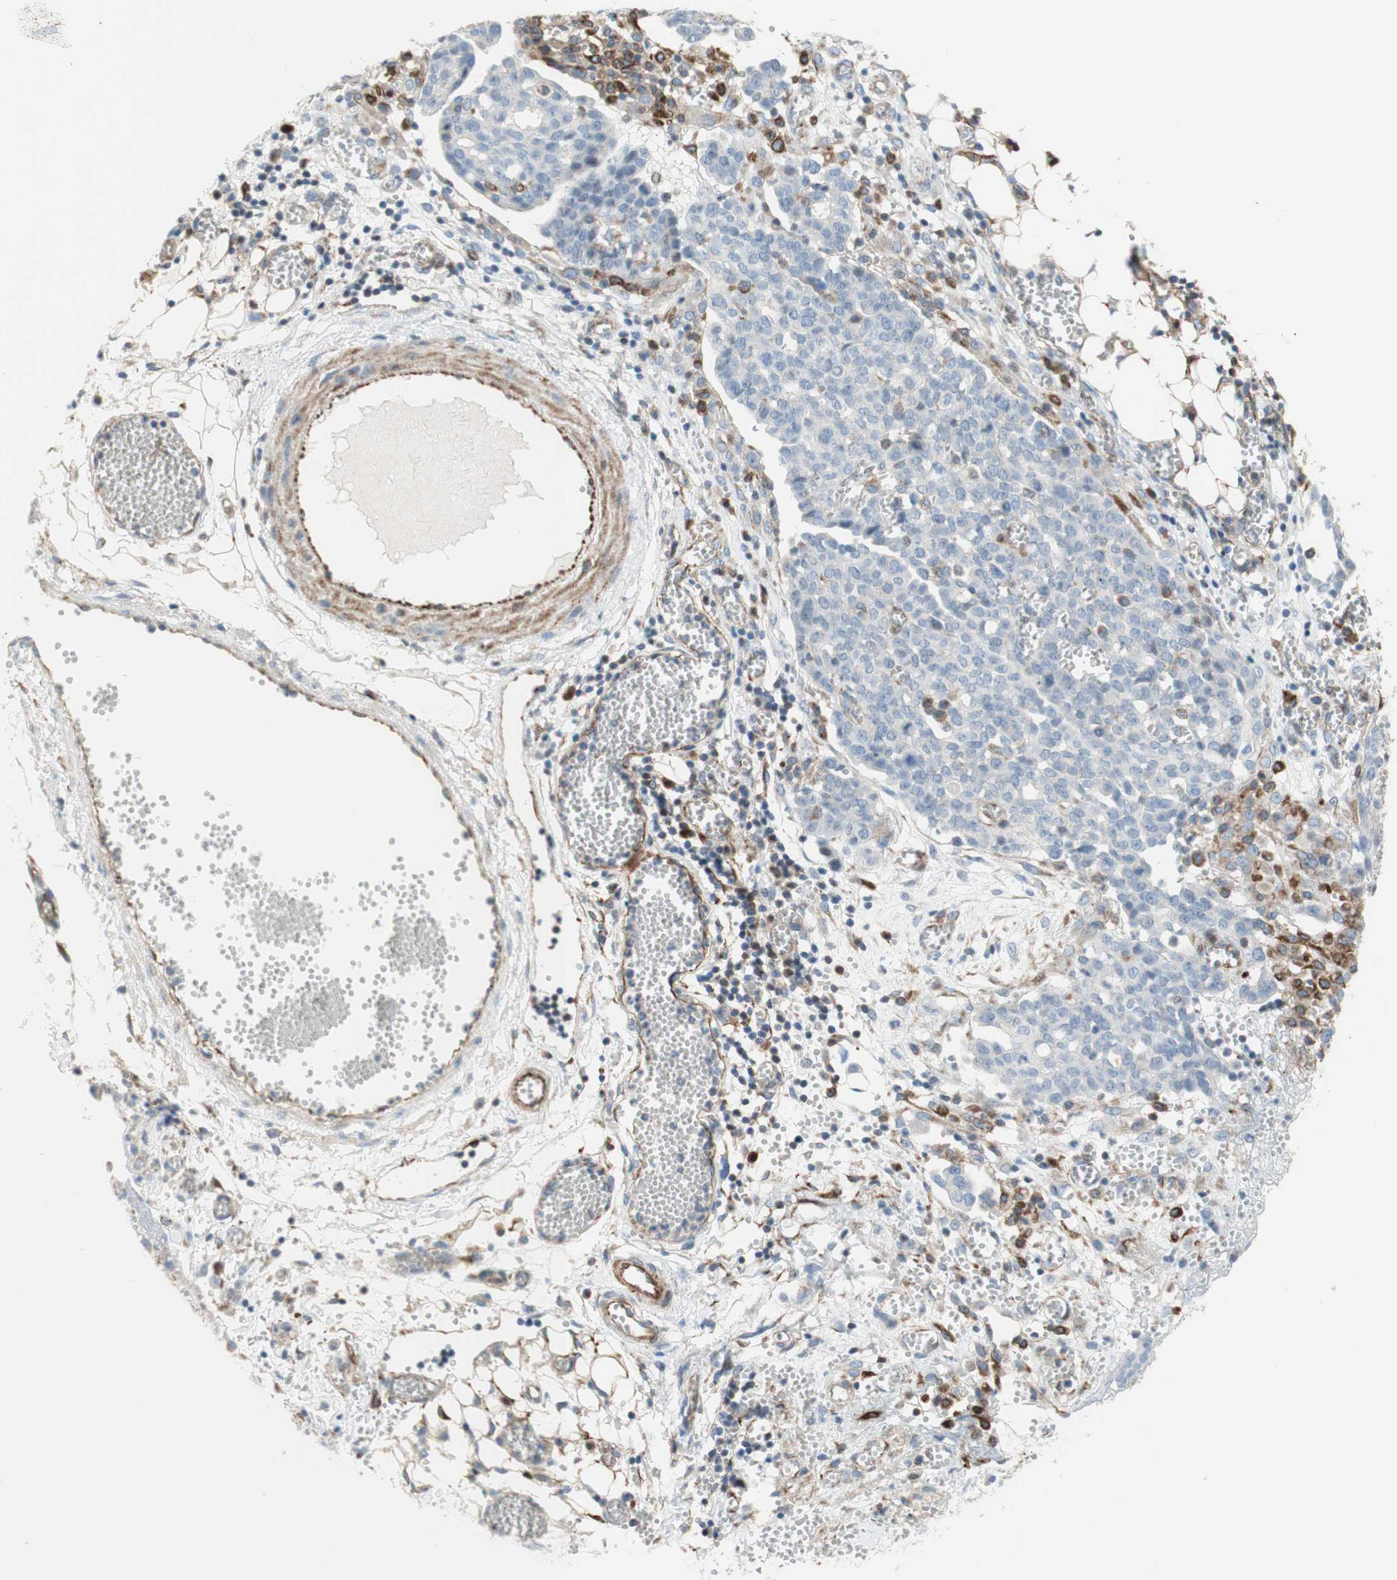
{"staining": {"intensity": "weak", "quantity": "<25%", "location": "cytoplasmic/membranous"}, "tissue": "ovarian cancer", "cell_type": "Tumor cells", "image_type": "cancer", "snomed": [{"axis": "morphology", "description": "Cystadenocarcinoma, serous, NOS"}, {"axis": "topography", "description": "Soft tissue"}, {"axis": "topography", "description": "Ovary"}], "caption": "IHC photomicrograph of neoplastic tissue: ovarian serous cystadenocarcinoma stained with DAB (3,3'-diaminobenzidine) shows no significant protein expression in tumor cells.", "gene": "POU2AF1", "patient": {"sex": "female", "age": 57}}